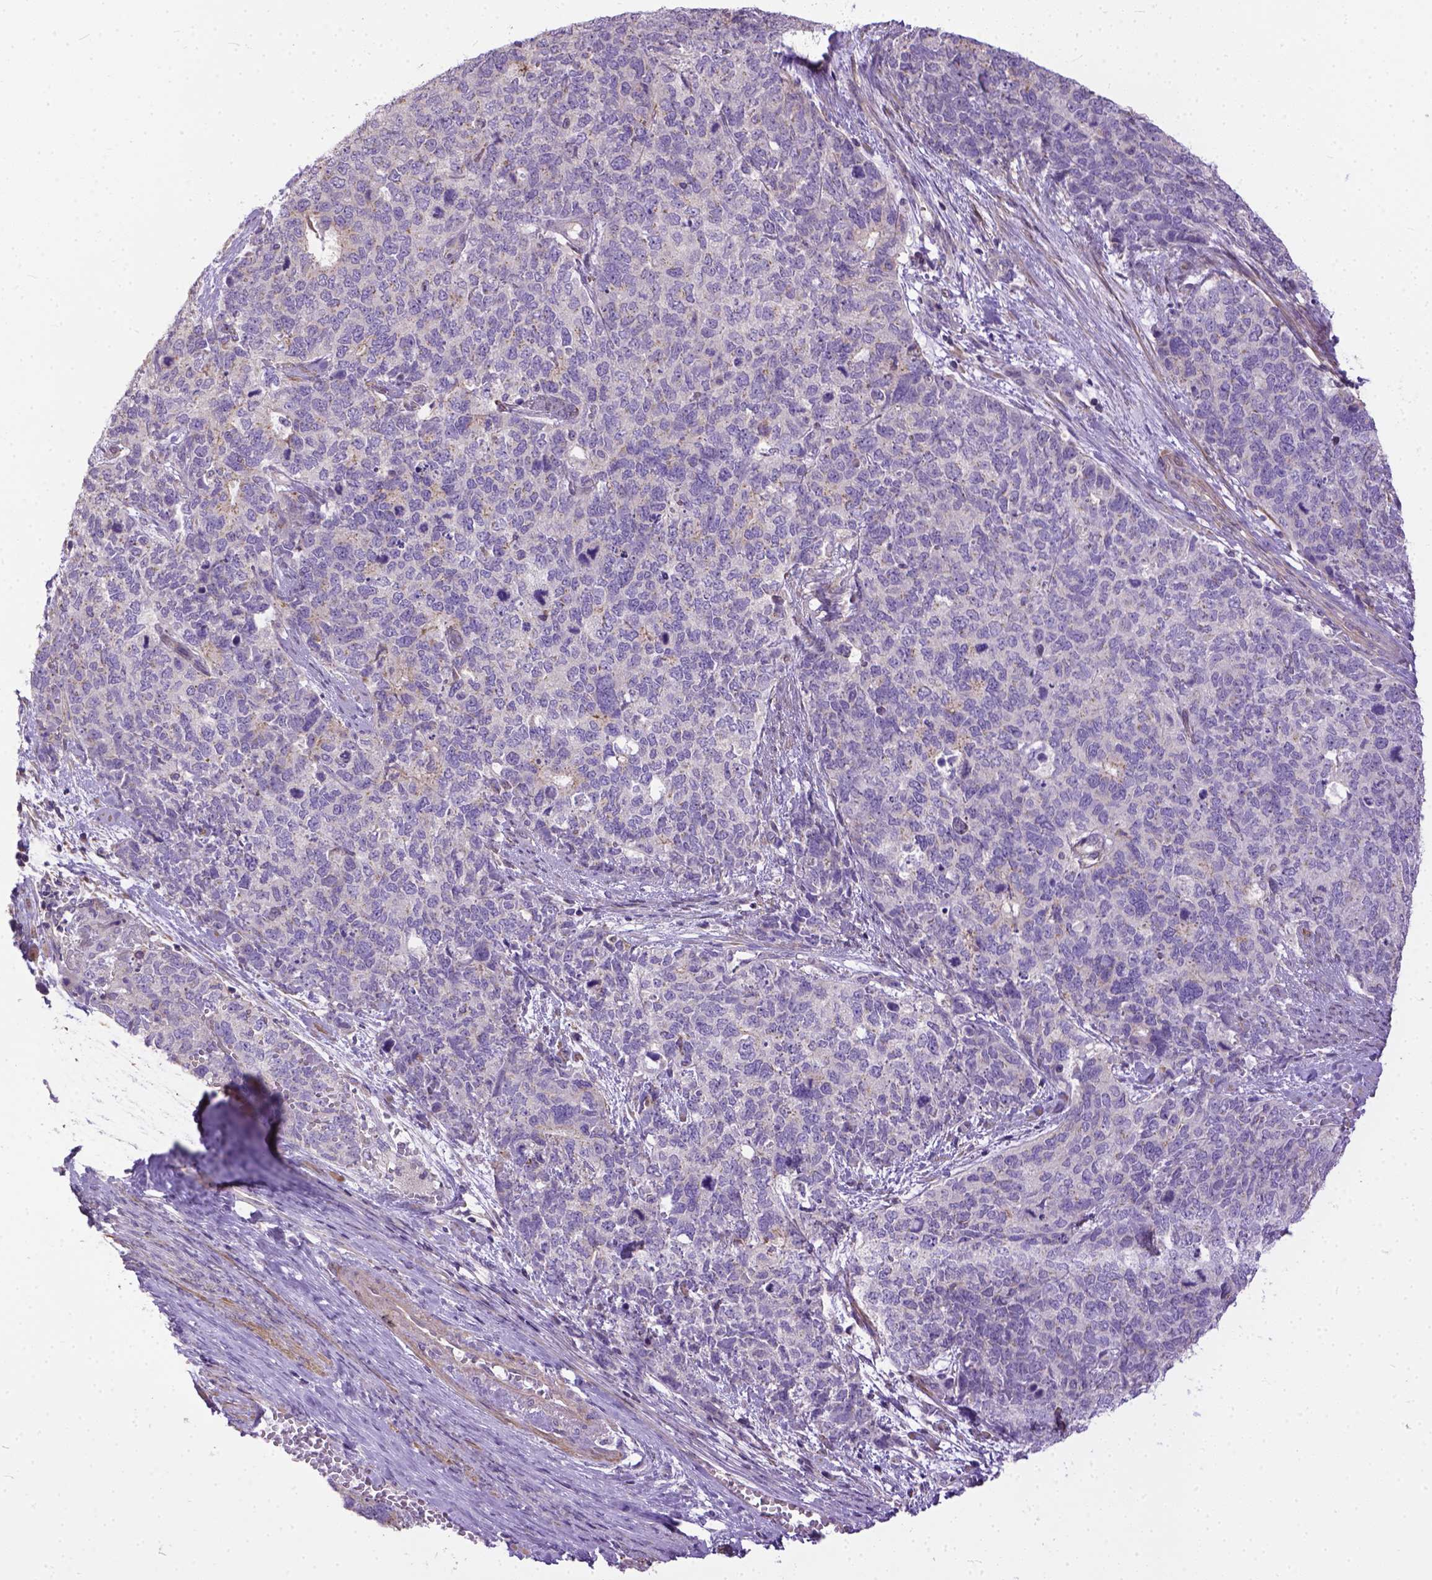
{"staining": {"intensity": "negative", "quantity": "none", "location": "none"}, "tissue": "cervical cancer", "cell_type": "Tumor cells", "image_type": "cancer", "snomed": [{"axis": "morphology", "description": "Squamous cell carcinoma, NOS"}, {"axis": "topography", "description": "Cervix"}], "caption": "There is no significant expression in tumor cells of cervical squamous cell carcinoma.", "gene": "BANF2", "patient": {"sex": "female", "age": 63}}